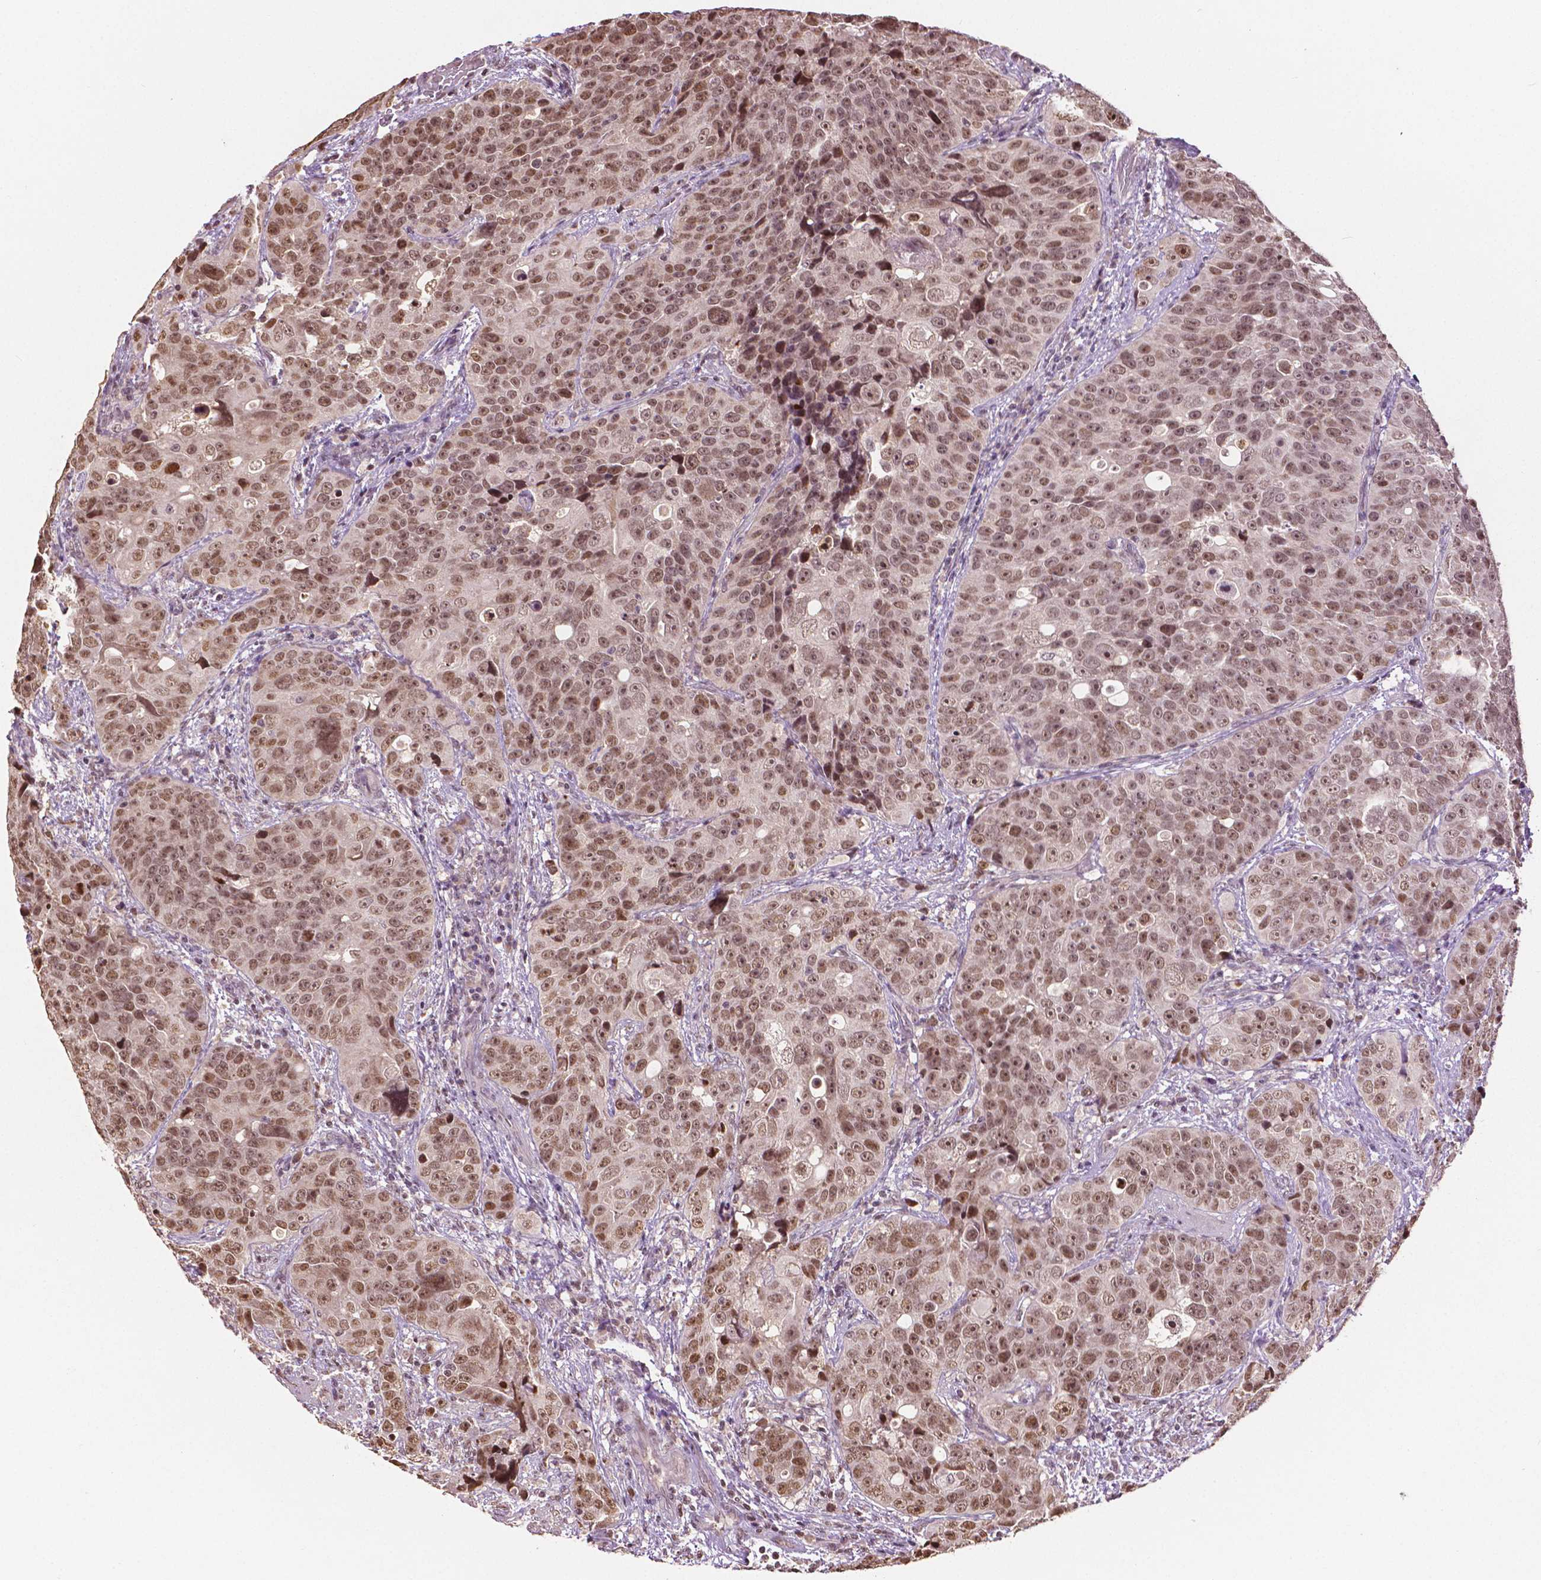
{"staining": {"intensity": "moderate", "quantity": ">75%", "location": "nuclear"}, "tissue": "urothelial cancer", "cell_type": "Tumor cells", "image_type": "cancer", "snomed": [{"axis": "morphology", "description": "Urothelial carcinoma, NOS"}, {"axis": "topography", "description": "Urinary bladder"}], "caption": "Immunohistochemical staining of urothelial cancer shows medium levels of moderate nuclear protein positivity in approximately >75% of tumor cells.", "gene": "DEK", "patient": {"sex": "male", "age": 52}}